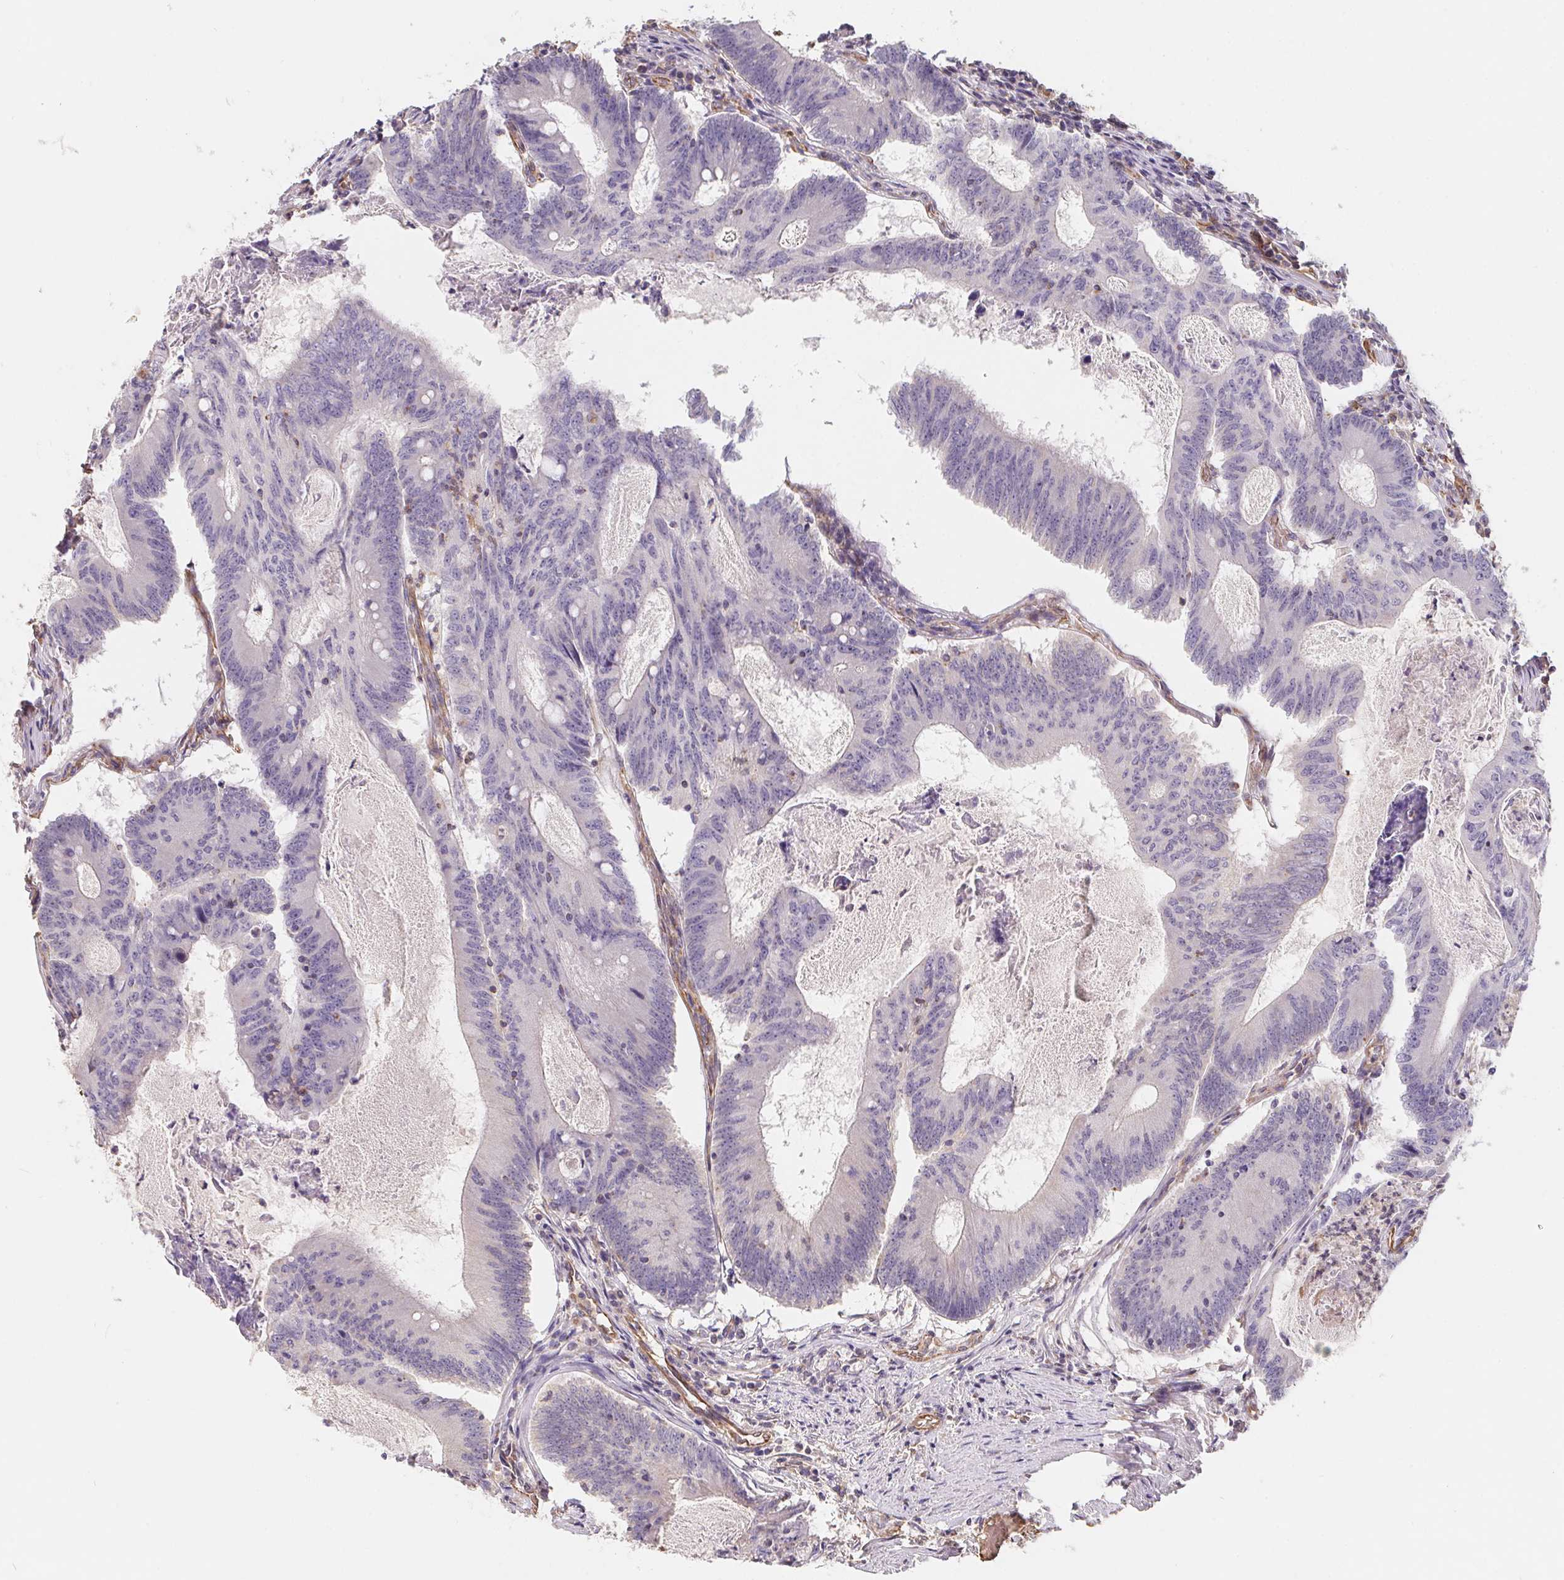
{"staining": {"intensity": "negative", "quantity": "none", "location": "none"}, "tissue": "colorectal cancer", "cell_type": "Tumor cells", "image_type": "cancer", "snomed": [{"axis": "morphology", "description": "Adenocarcinoma, NOS"}, {"axis": "topography", "description": "Colon"}], "caption": "Immunohistochemical staining of human adenocarcinoma (colorectal) exhibits no significant positivity in tumor cells.", "gene": "TBKBP1", "patient": {"sex": "female", "age": 70}}